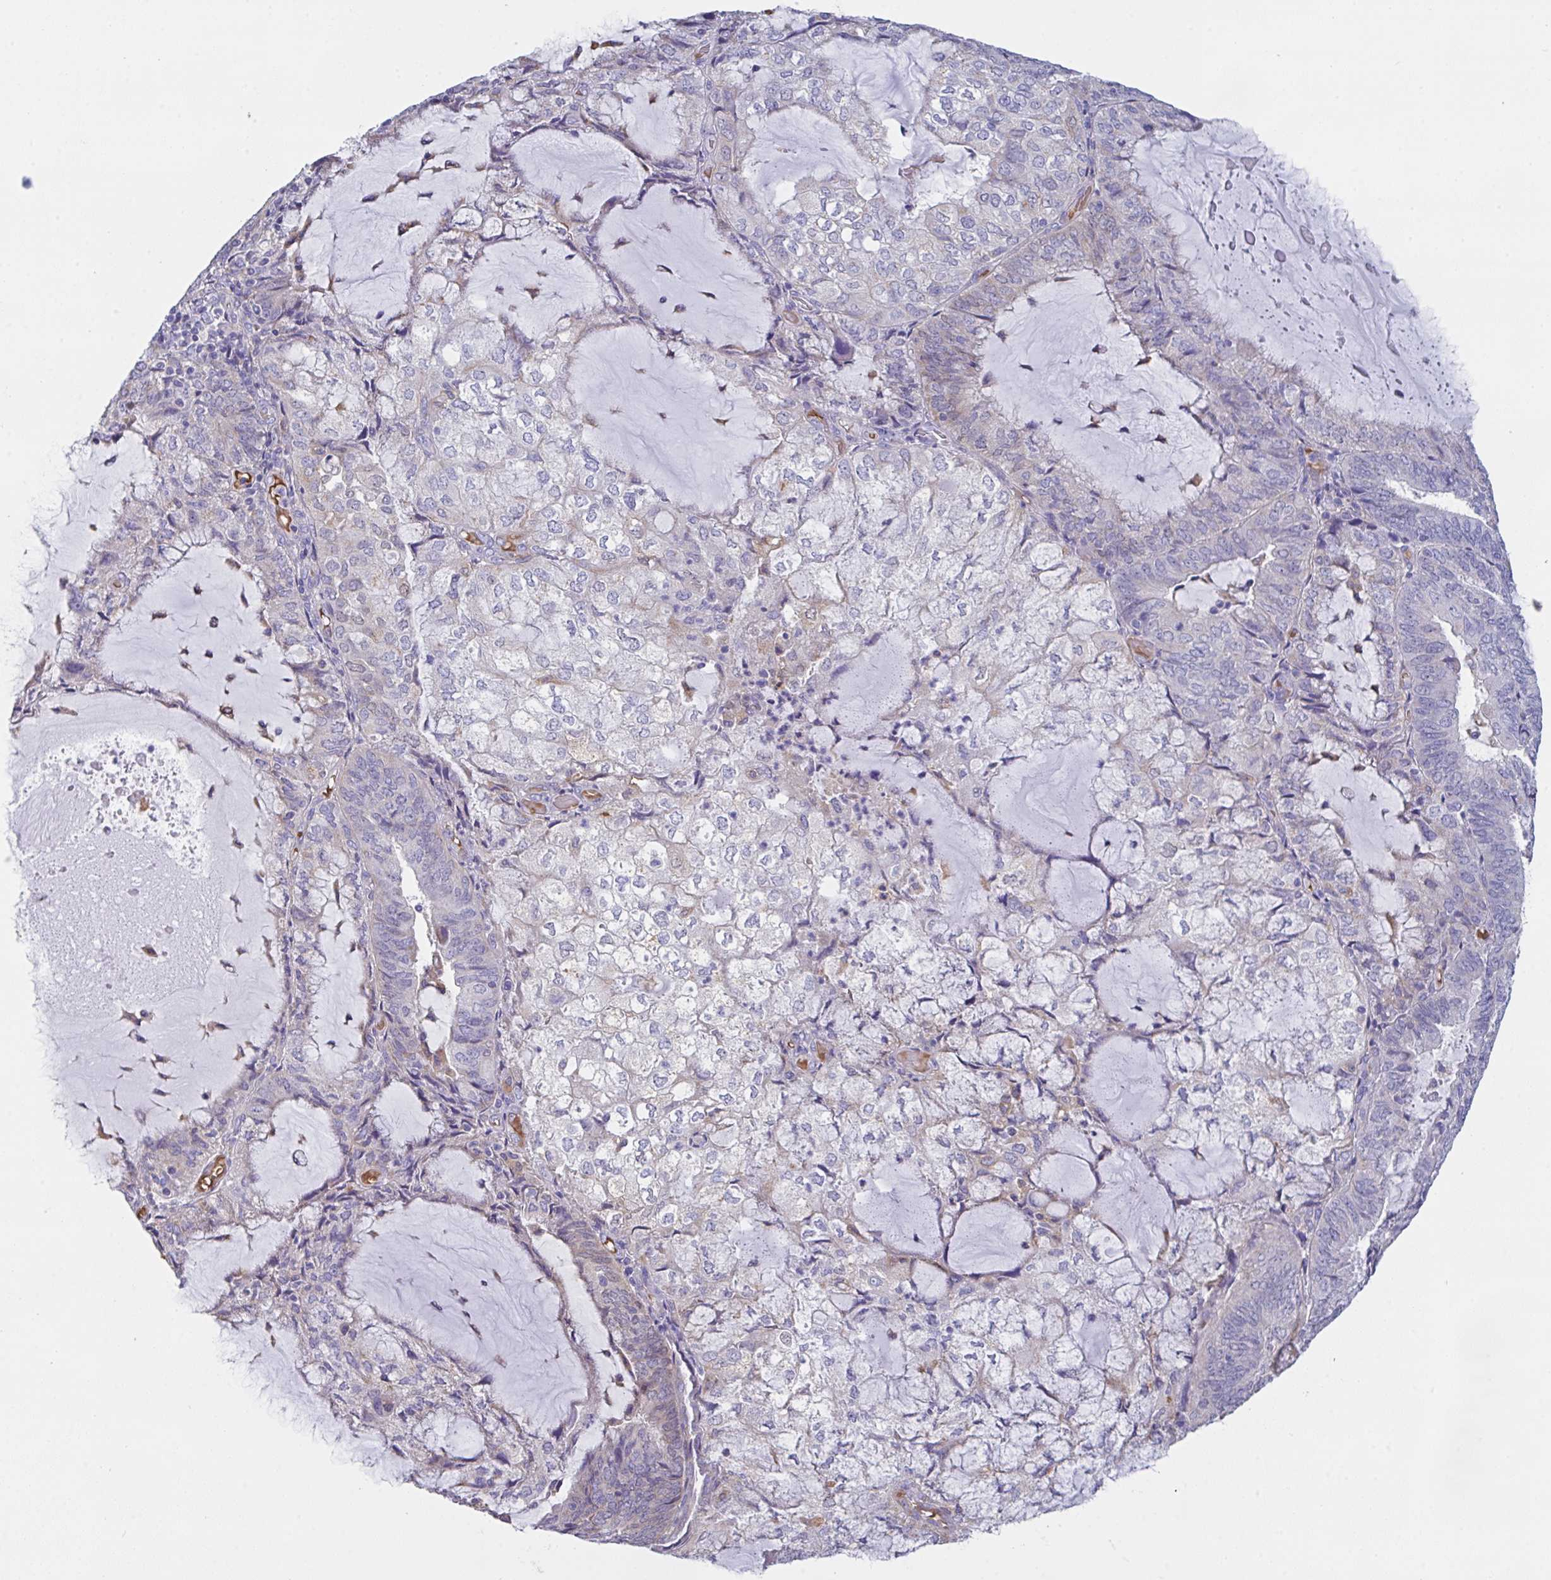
{"staining": {"intensity": "negative", "quantity": "none", "location": "none"}, "tissue": "endometrial cancer", "cell_type": "Tumor cells", "image_type": "cancer", "snomed": [{"axis": "morphology", "description": "Adenocarcinoma, NOS"}, {"axis": "topography", "description": "Endometrium"}], "caption": "Immunohistochemistry (IHC) of human endometrial cancer (adenocarcinoma) reveals no expression in tumor cells.", "gene": "TFAP2C", "patient": {"sex": "female", "age": 81}}